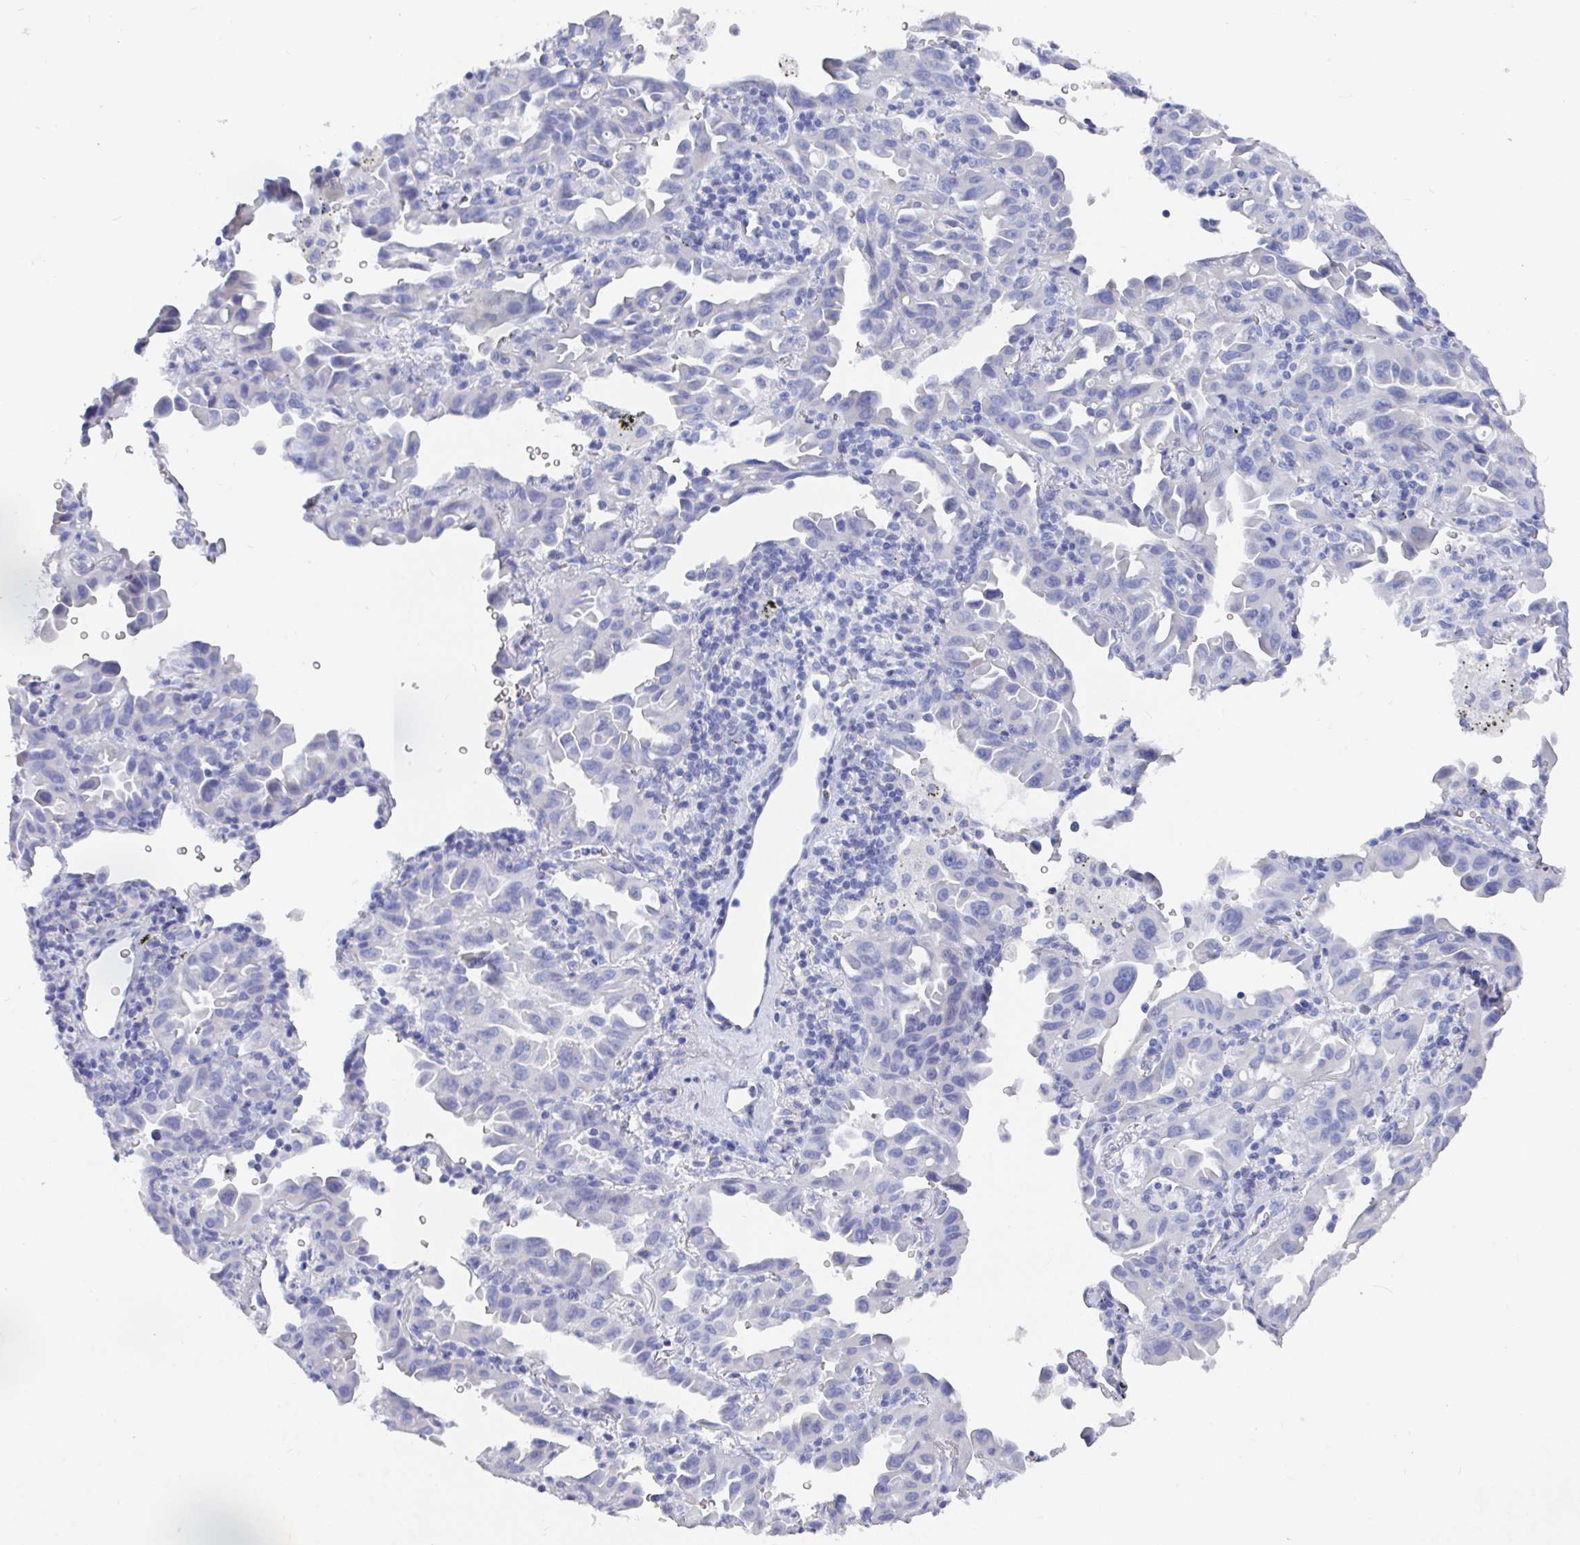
{"staining": {"intensity": "negative", "quantity": "none", "location": "none"}, "tissue": "lung cancer", "cell_type": "Tumor cells", "image_type": "cancer", "snomed": [{"axis": "morphology", "description": "Adenocarcinoma, NOS"}, {"axis": "topography", "description": "Lung"}], "caption": "Lung cancer (adenocarcinoma) stained for a protein using immunohistochemistry shows no expression tumor cells.", "gene": "GRIA1", "patient": {"sex": "male", "age": 68}}